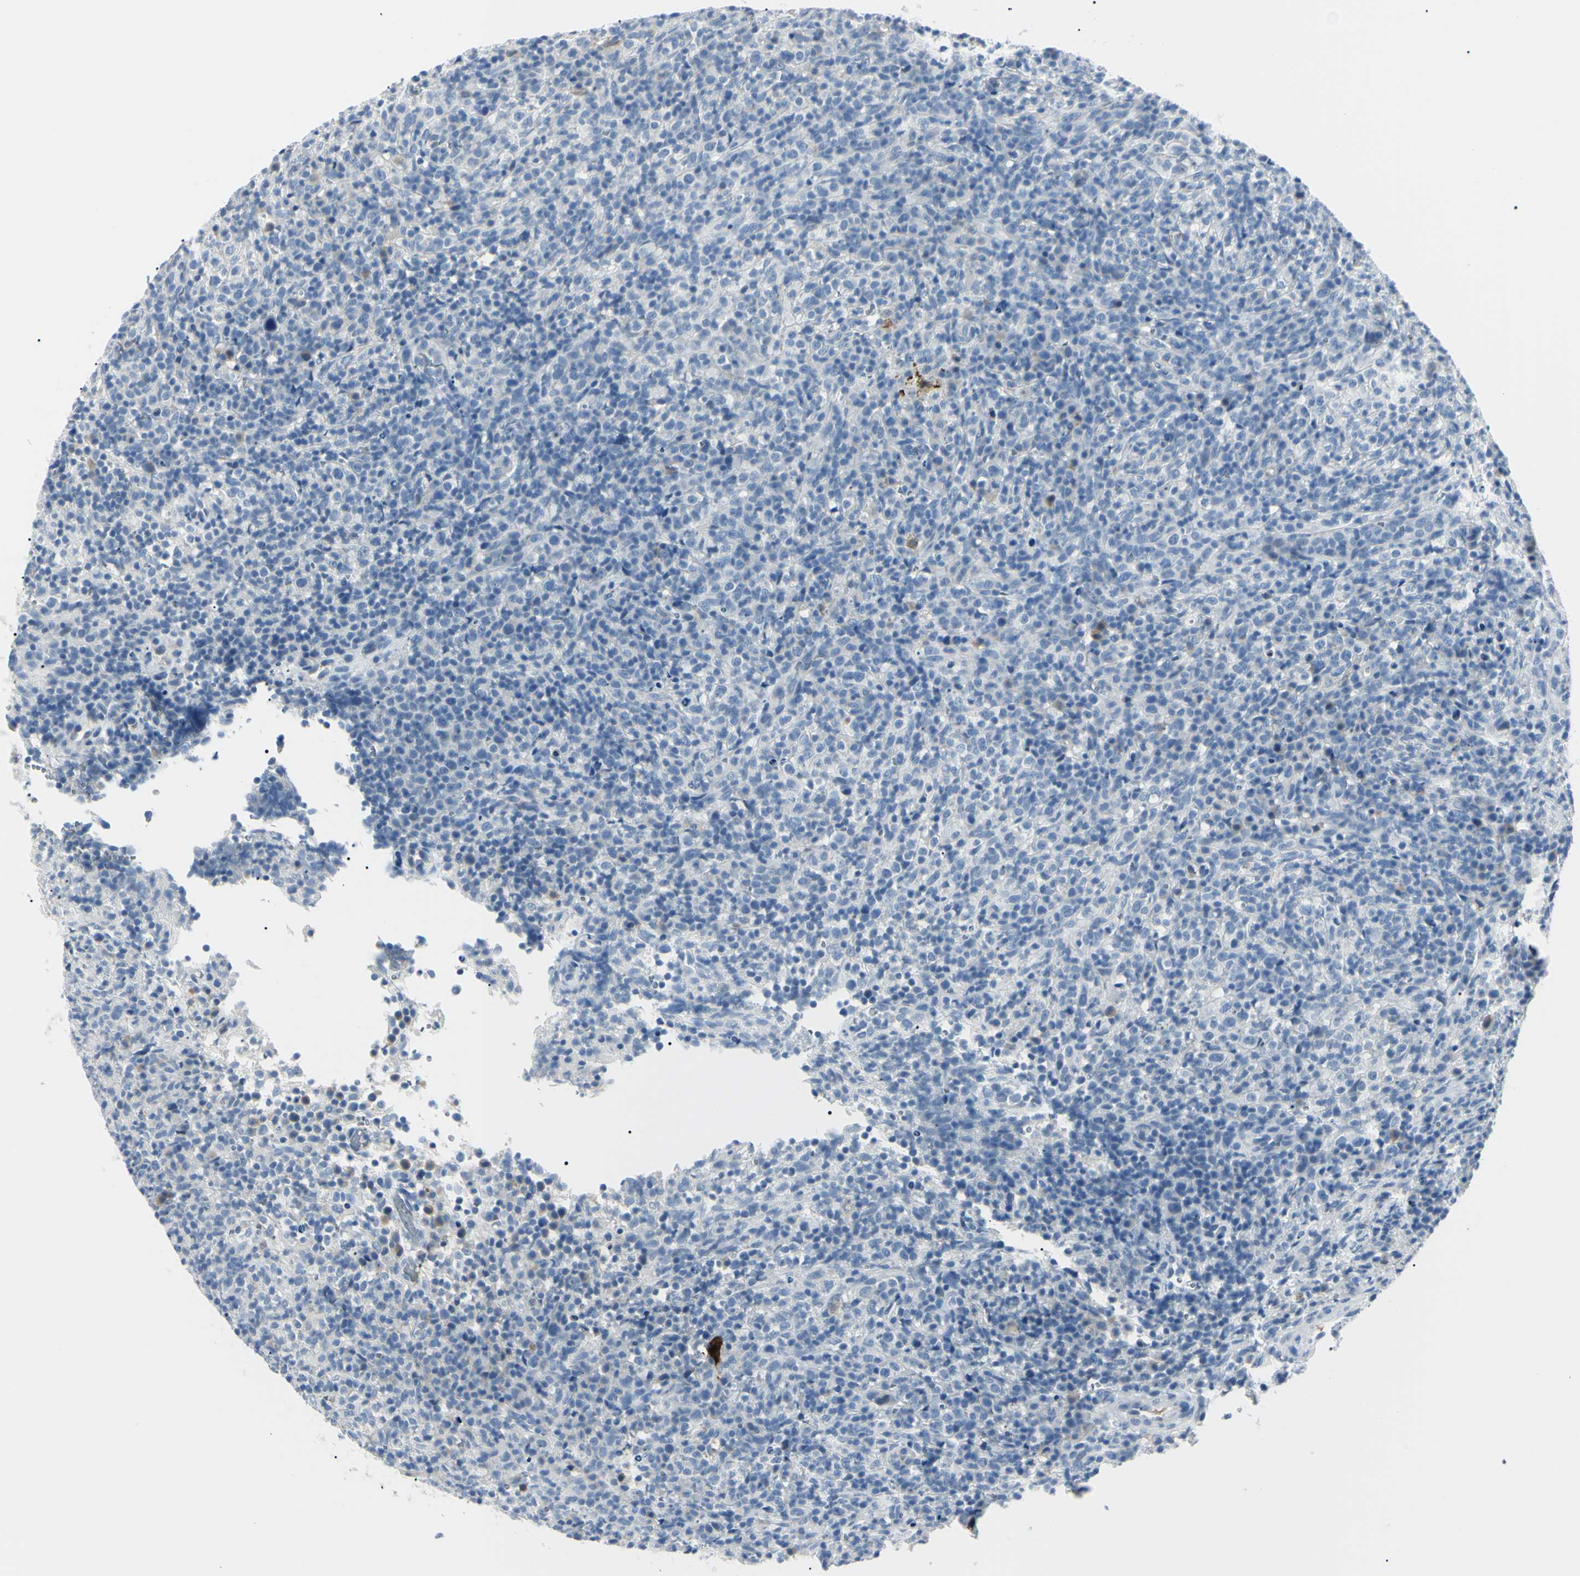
{"staining": {"intensity": "negative", "quantity": "none", "location": "none"}, "tissue": "lymphoma", "cell_type": "Tumor cells", "image_type": "cancer", "snomed": [{"axis": "morphology", "description": "Malignant lymphoma, non-Hodgkin's type, High grade"}, {"axis": "topography", "description": "Lymph node"}], "caption": "A micrograph of human lymphoma is negative for staining in tumor cells.", "gene": "CA2", "patient": {"sex": "female", "age": 76}}